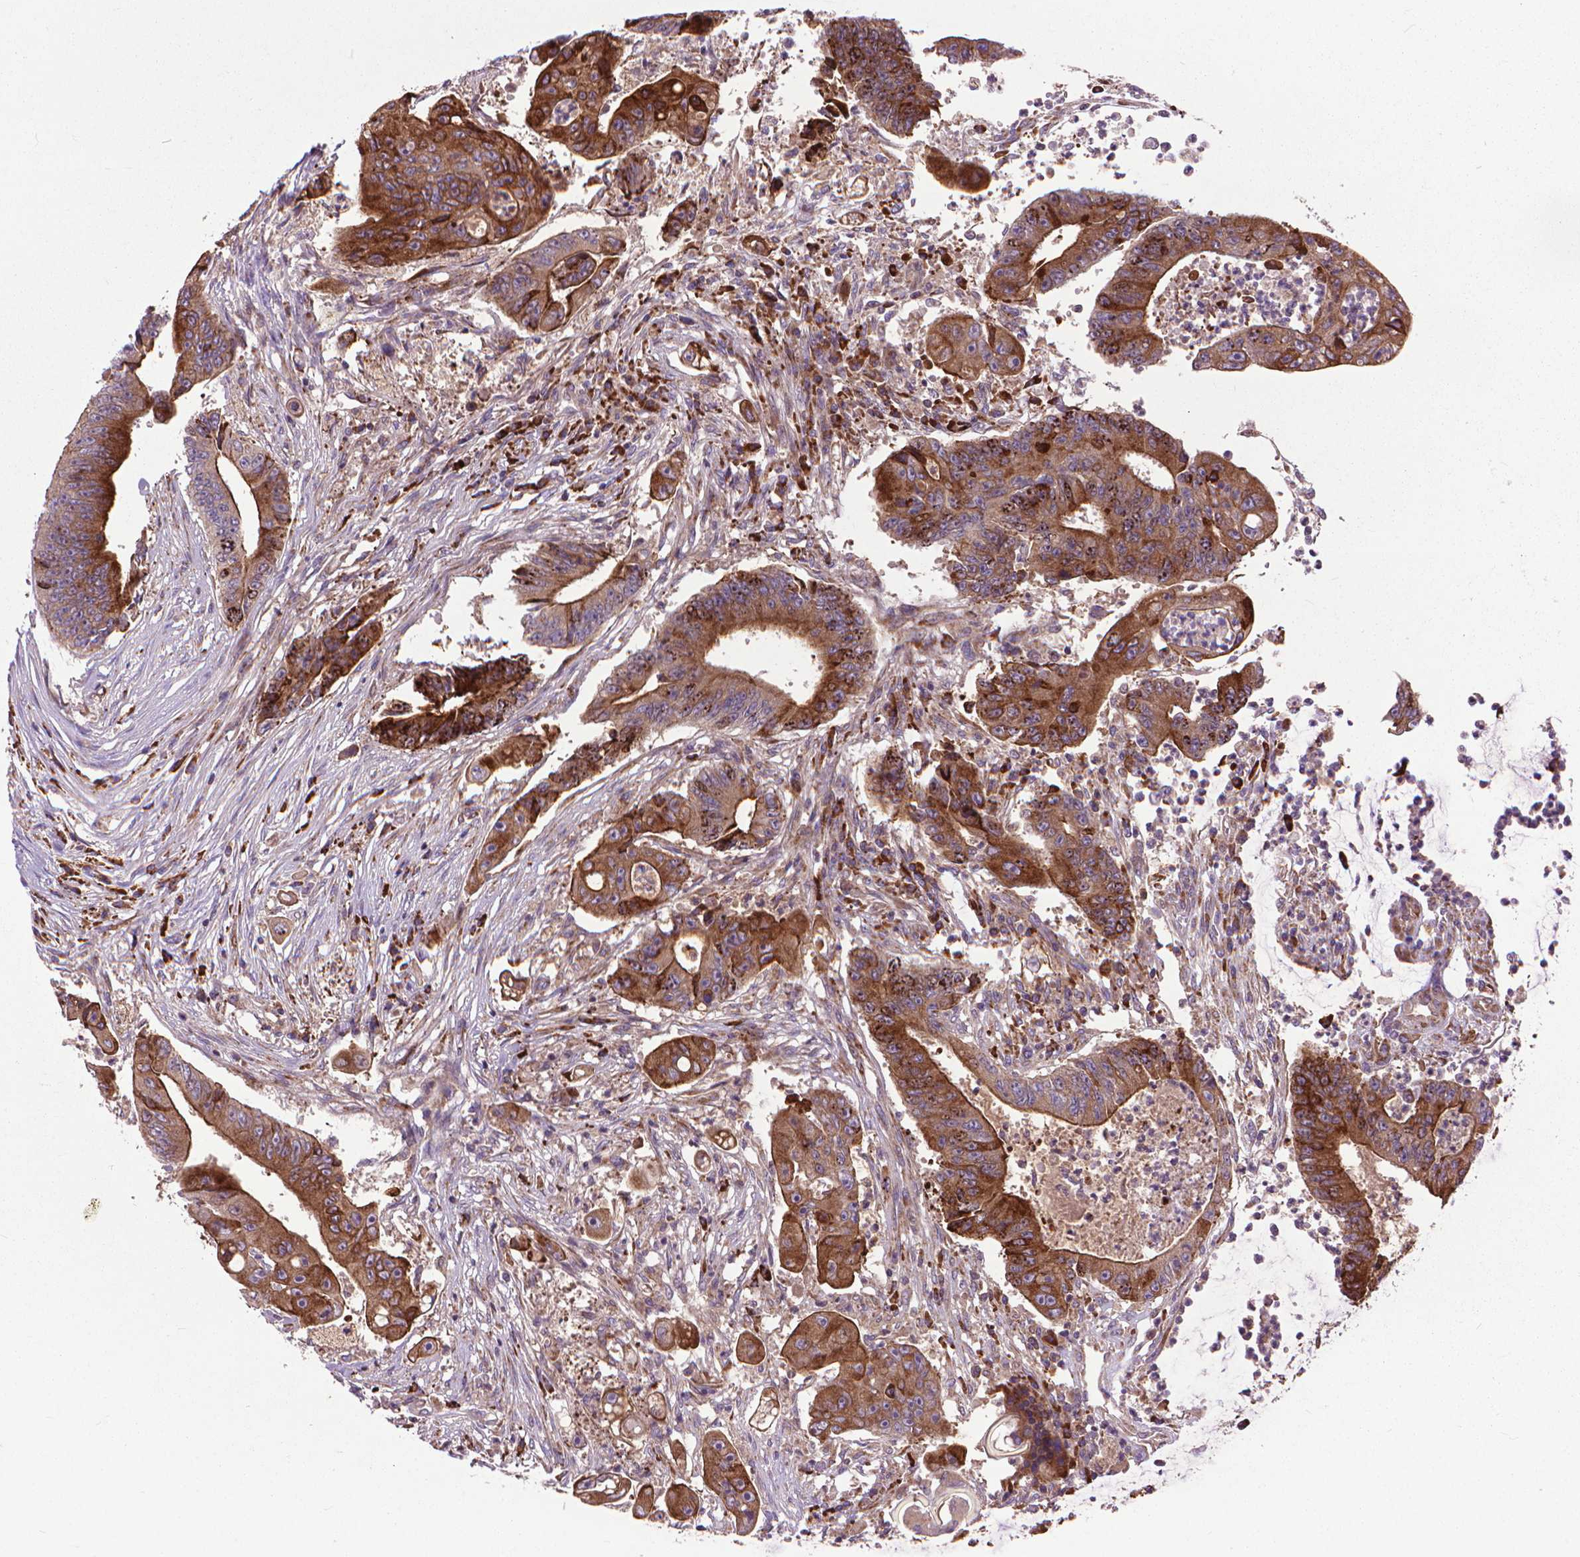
{"staining": {"intensity": "strong", "quantity": "25%-75%", "location": "cytoplasmic/membranous"}, "tissue": "colorectal cancer", "cell_type": "Tumor cells", "image_type": "cancer", "snomed": [{"axis": "morphology", "description": "Adenocarcinoma, NOS"}, {"axis": "topography", "description": "Rectum"}], "caption": "Tumor cells reveal high levels of strong cytoplasmic/membranous positivity in approximately 25%-75% of cells in human colorectal cancer (adenocarcinoma).", "gene": "MYH14", "patient": {"sex": "male", "age": 54}}